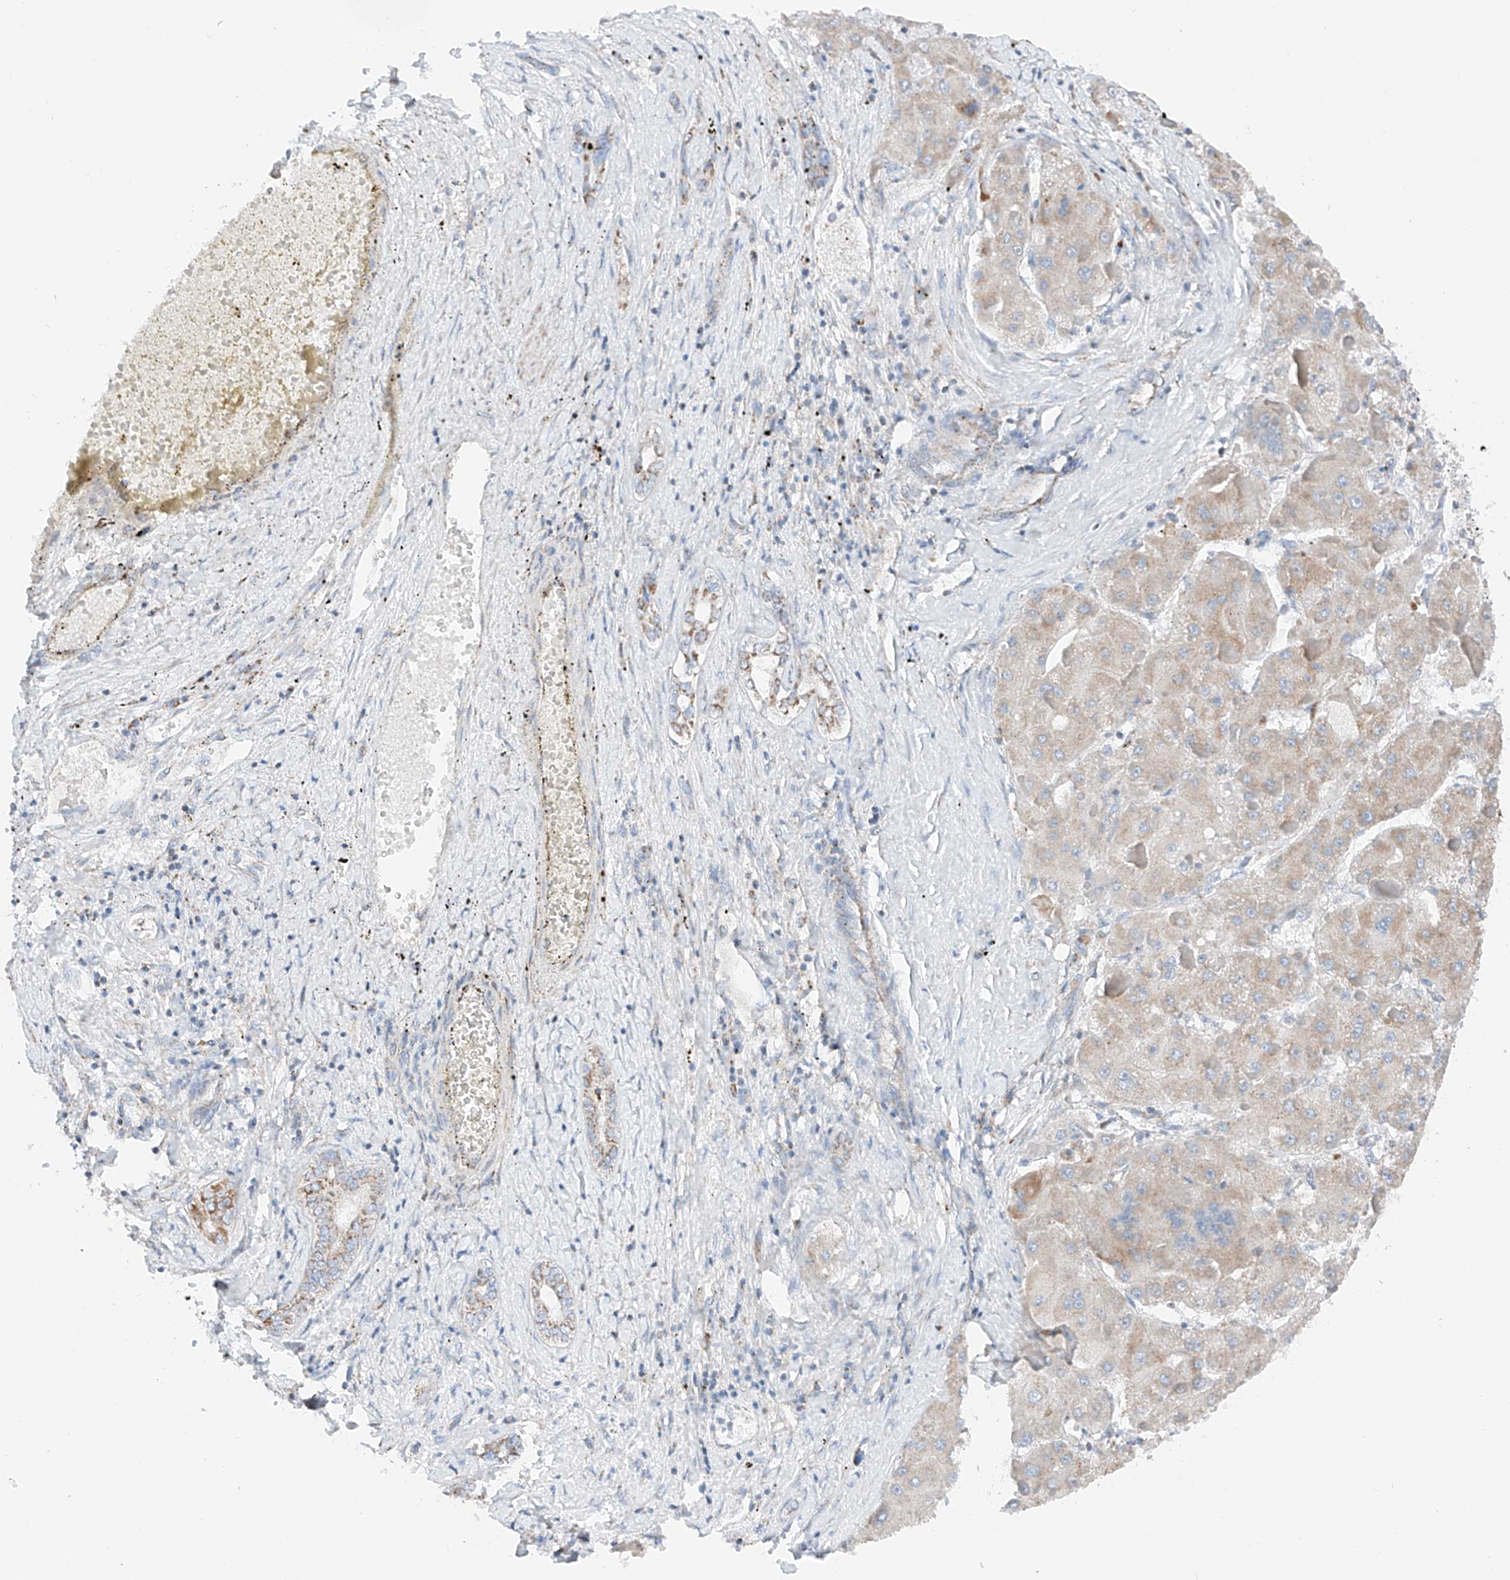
{"staining": {"intensity": "weak", "quantity": "<25%", "location": "cytoplasmic/membranous"}, "tissue": "liver cancer", "cell_type": "Tumor cells", "image_type": "cancer", "snomed": [{"axis": "morphology", "description": "Carcinoma, Hepatocellular, NOS"}, {"axis": "topography", "description": "Liver"}], "caption": "Immunohistochemical staining of human liver cancer demonstrates no significant positivity in tumor cells.", "gene": "MRAP", "patient": {"sex": "female", "age": 73}}